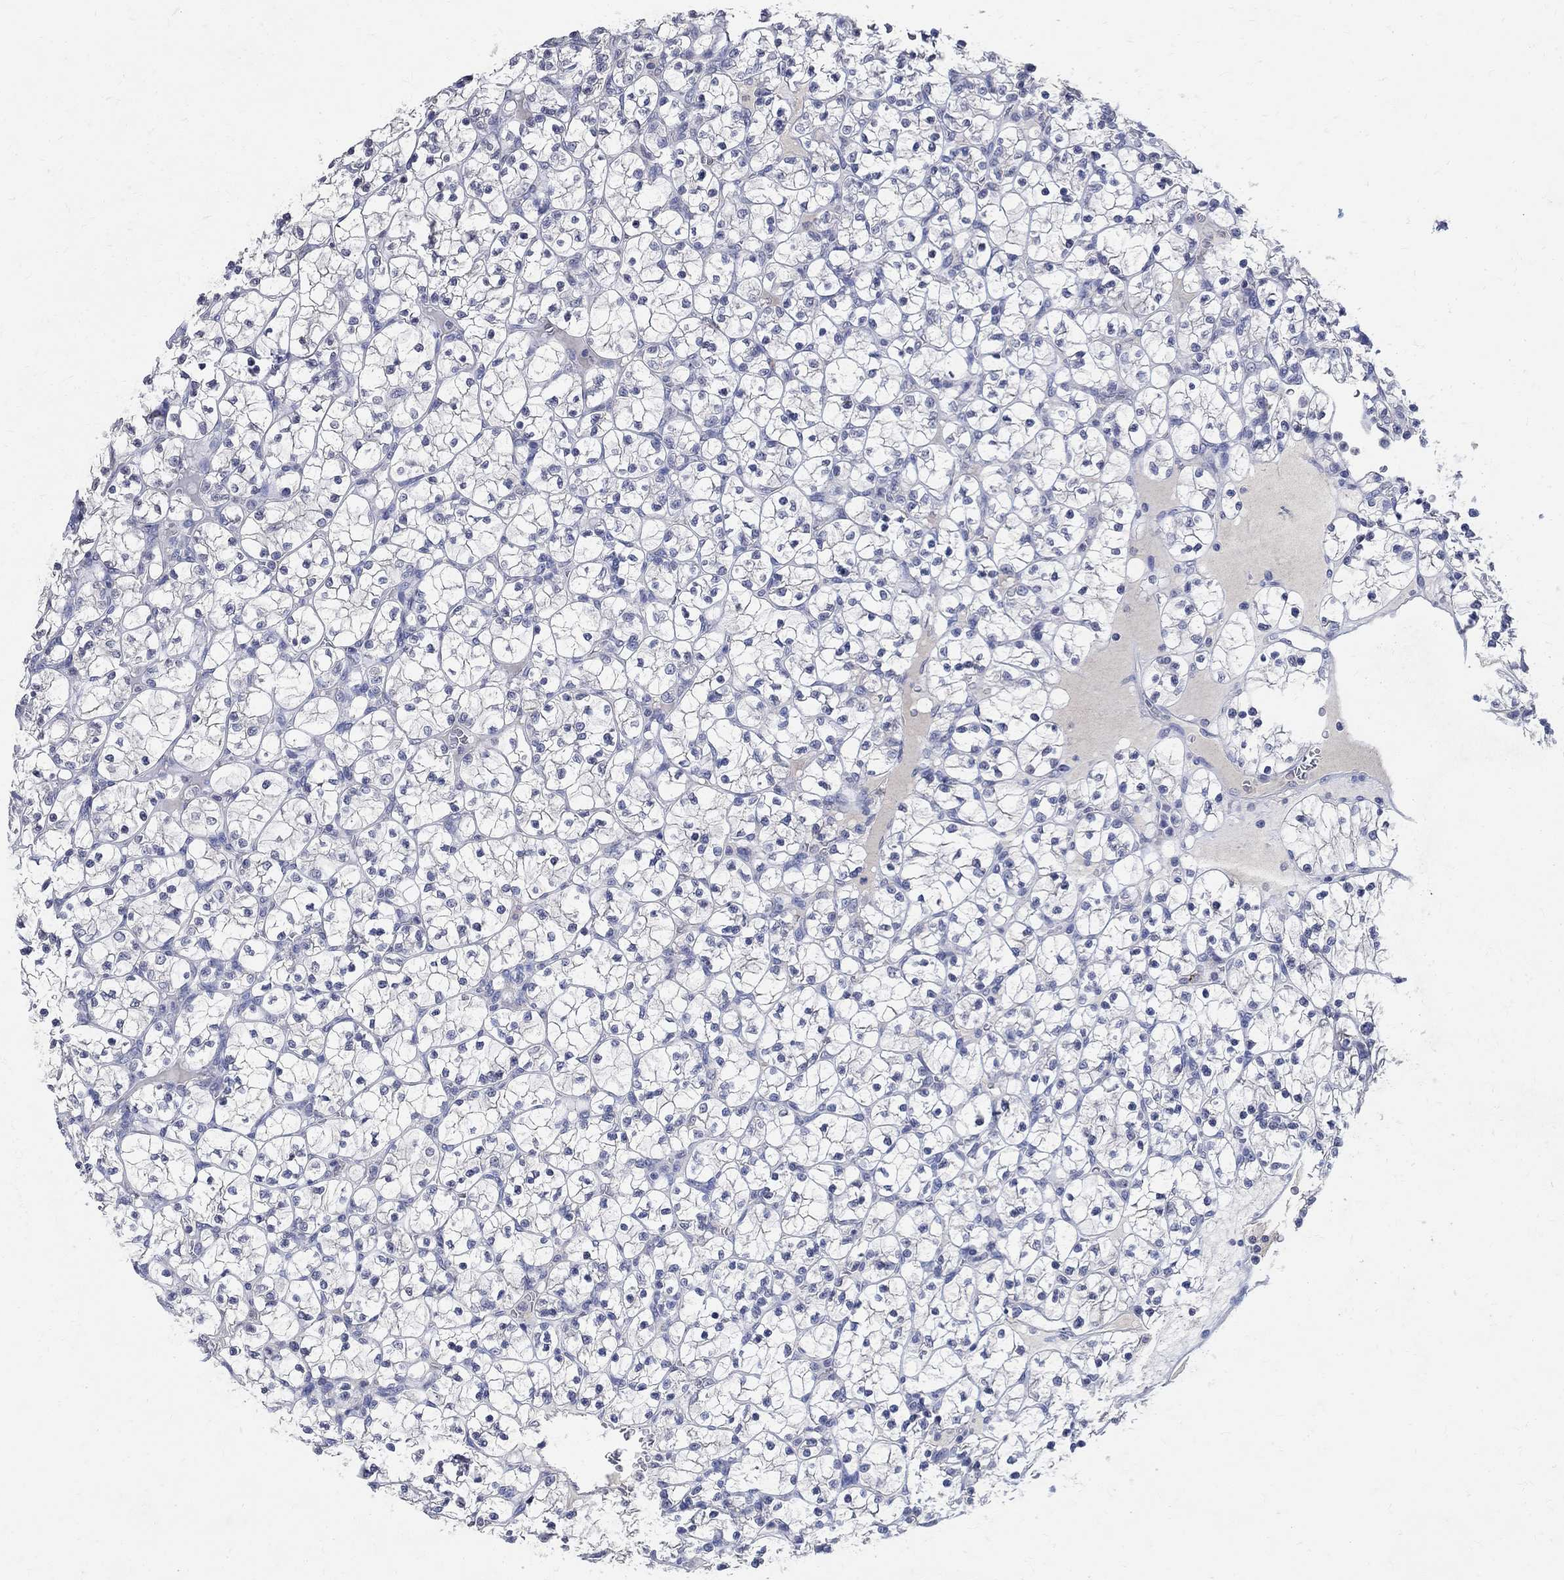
{"staining": {"intensity": "negative", "quantity": "none", "location": "none"}, "tissue": "renal cancer", "cell_type": "Tumor cells", "image_type": "cancer", "snomed": [{"axis": "morphology", "description": "Adenocarcinoma, NOS"}, {"axis": "topography", "description": "Kidney"}], "caption": "The IHC photomicrograph has no significant positivity in tumor cells of renal cancer tissue.", "gene": "TMEM169", "patient": {"sex": "female", "age": 89}}